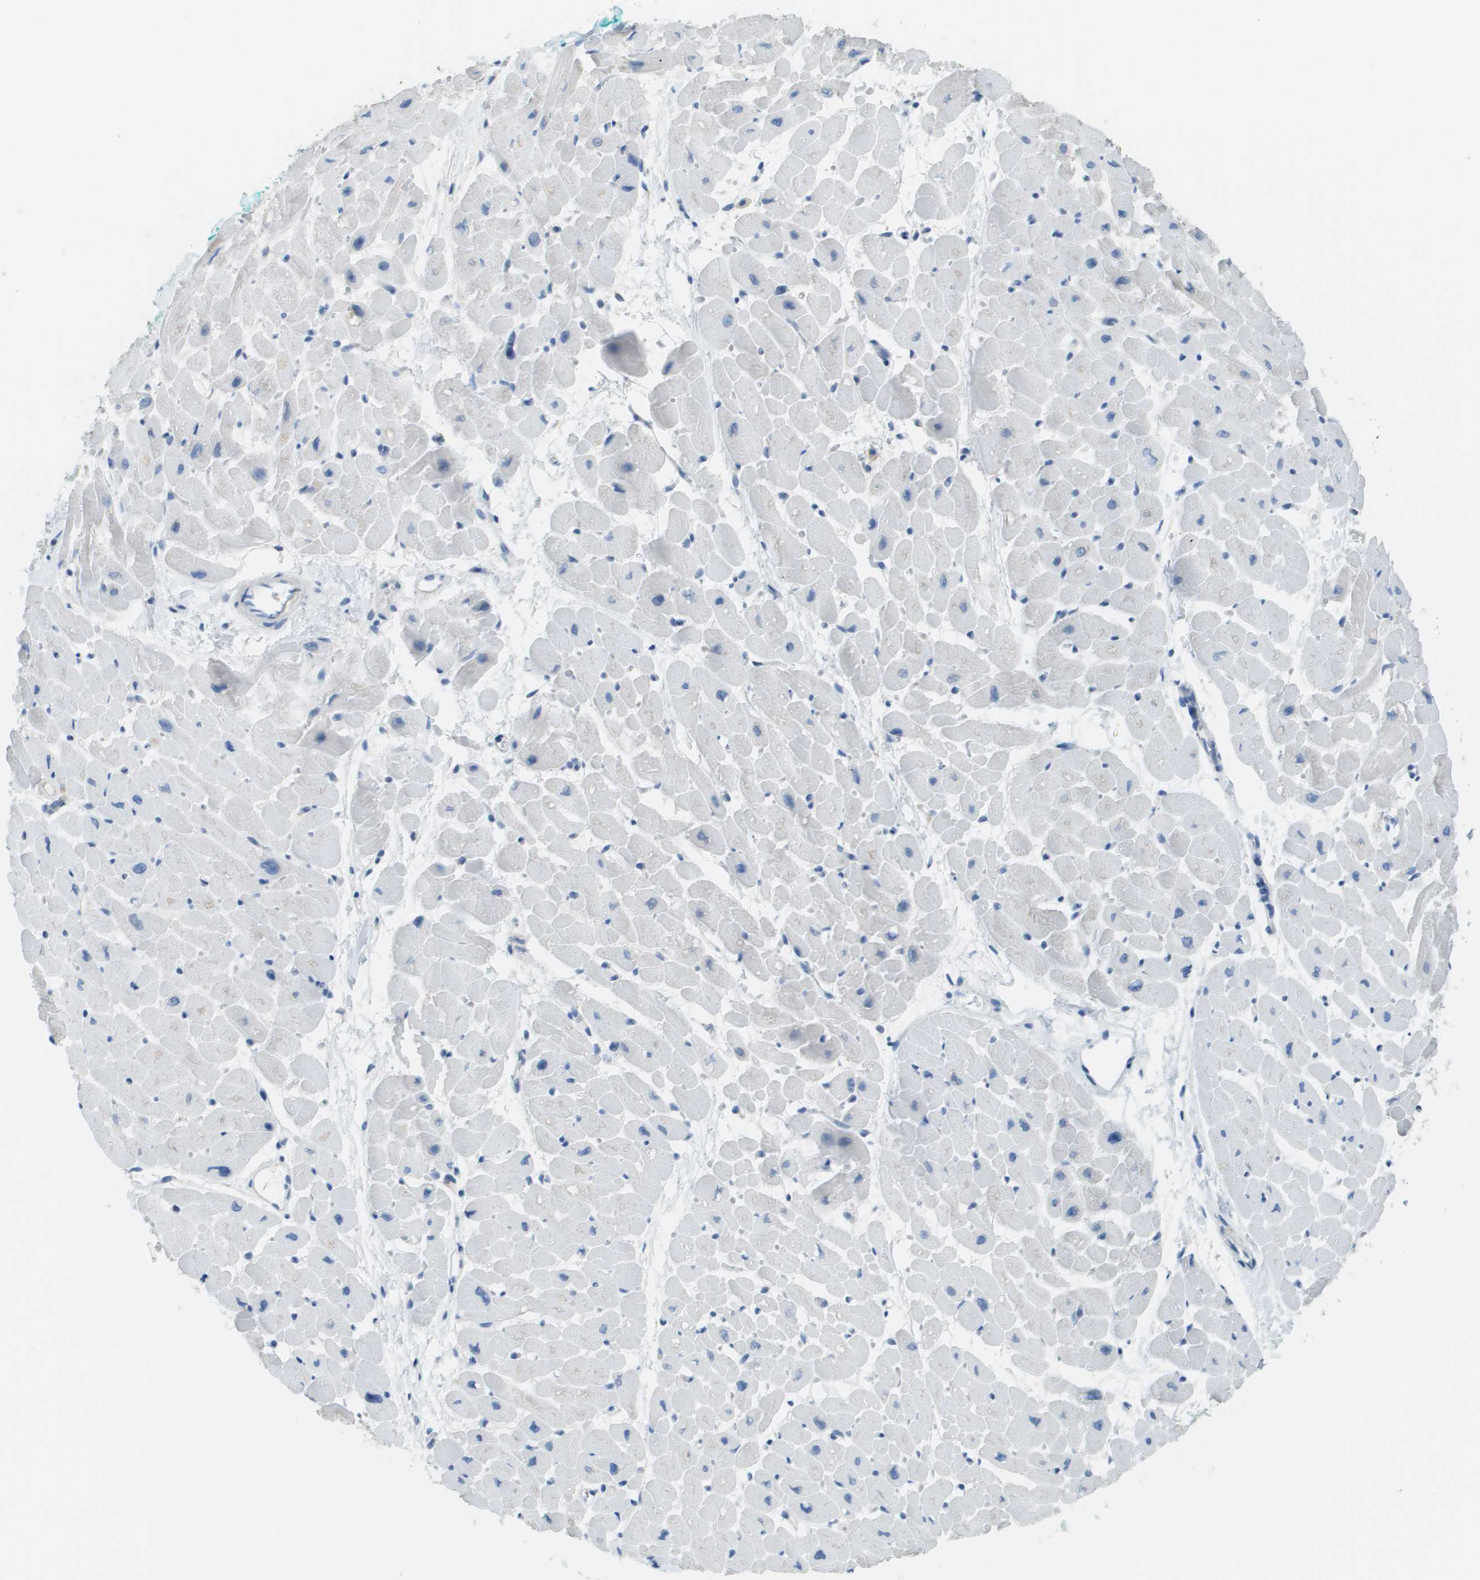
{"staining": {"intensity": "negative", "quantity": "none", "location": "none"}, "tissue": "heart muscle", "cell_type": "Cardiomyocytes", "image_type": "normal", "snomed": [{"axis": "morphology", "description": "Normal tissue, NOS"}, {"axis": "topography", "description": "Heart"}], "caption": "Immunohistochemistry of unremarkable heart muscle reveals no expression in cardiomyocytes. Brightfield microscopy of immunohistochemistry (IHC) stained with DAB (3,3'-diaminobenzidine) (brown) and hematoxylin (blue), captured at high magnification.", "gene": "PTGDR2", "patient": {"sex": "male", "age": 45}}